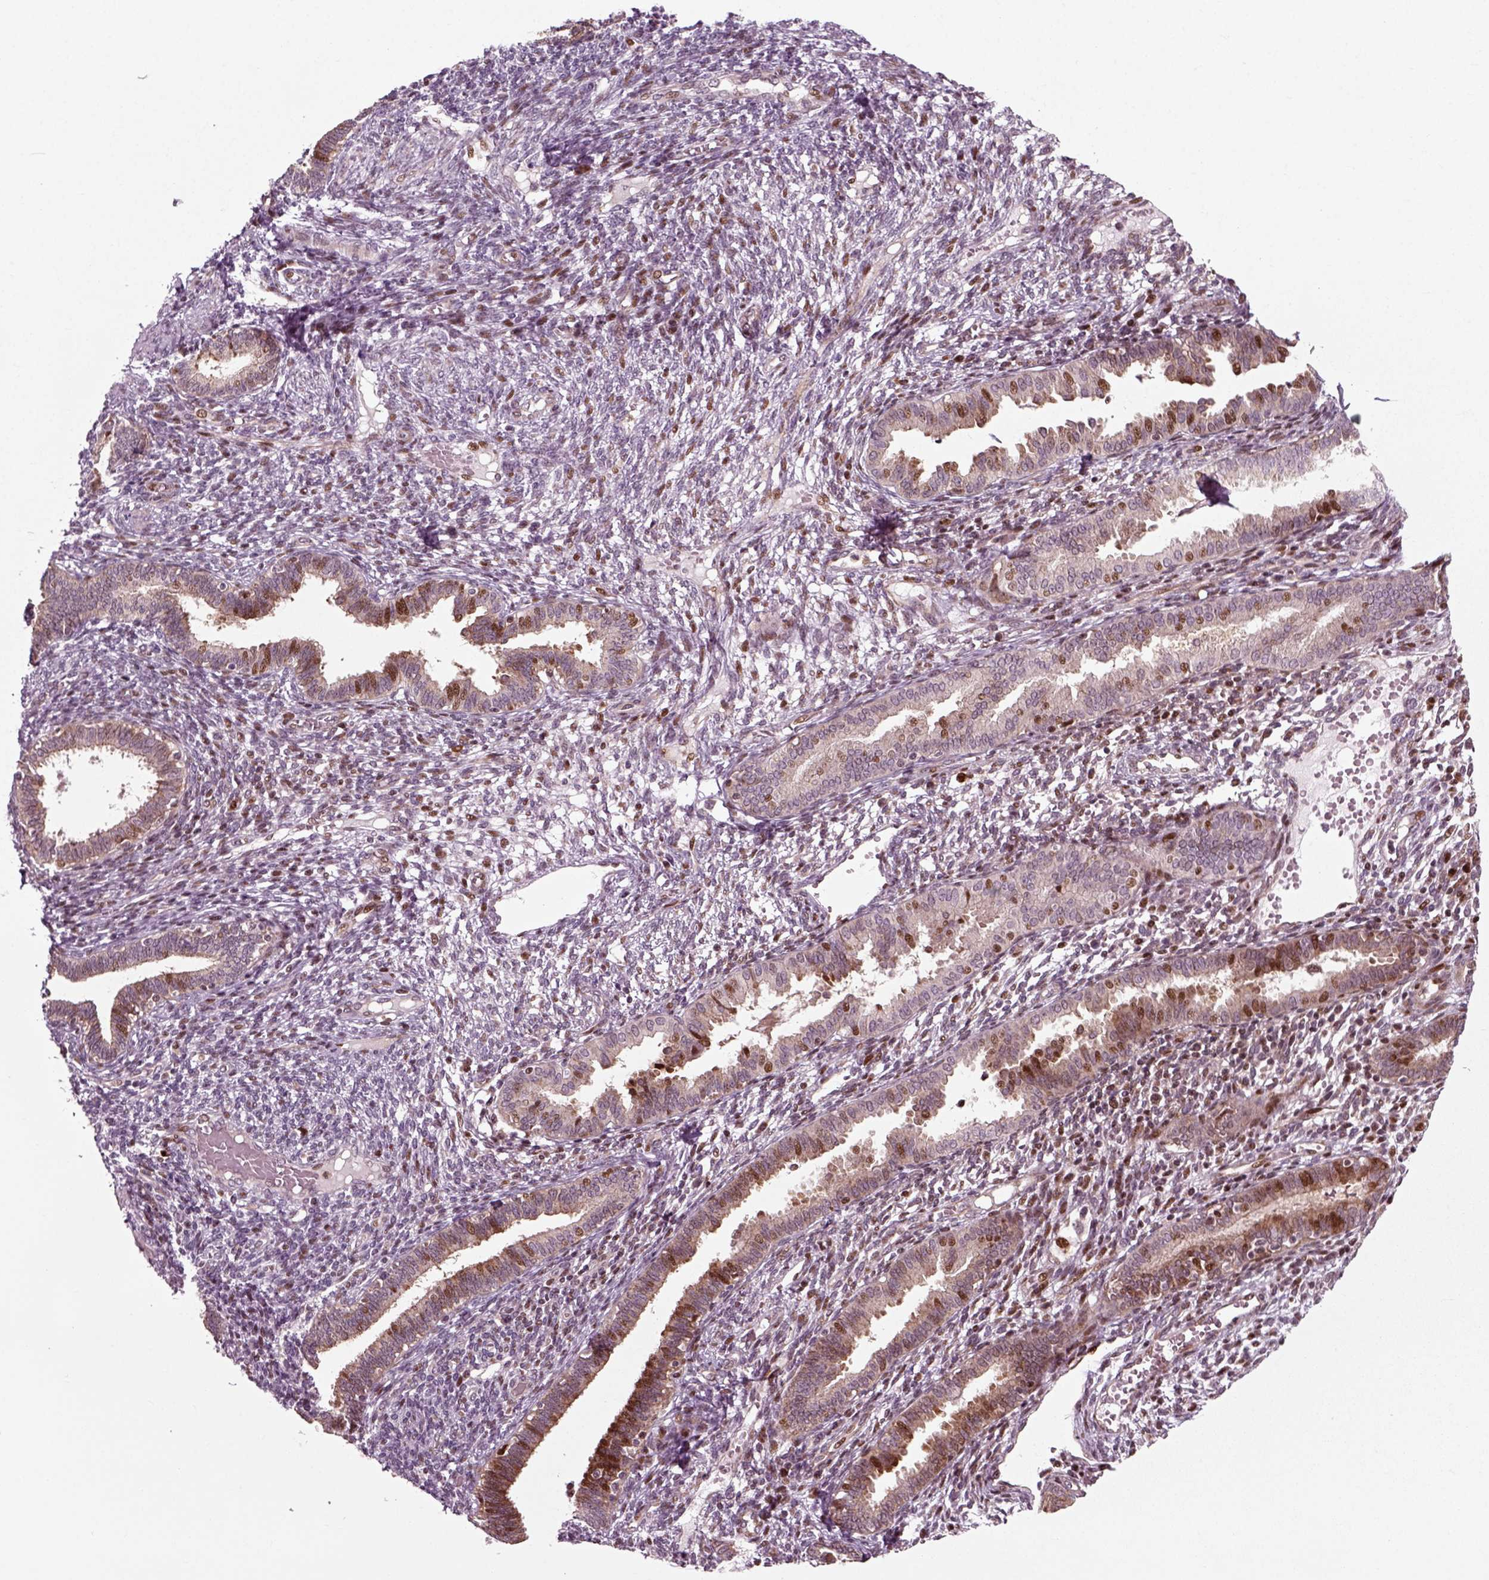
{"staining": {"intensity": "strong", "quantity": "<25%", "location": "nuclear"}, "tissue": "endometrium", "cell_type": "Cells in endometrial stroma", "image_type": "normal", "snomed": [{"axis": "morphology", "description": "Normal tissue, NOS"}, {"axis": "topography", "description": "Endometrium"}], "caption": "The micrograph displays immunohistochemical staining of unremarkable endometrium. There is strong nuclear expression is present in about <25% of cells in endometrial stroma.", "gene": "CDC14A", "patient": {"sex": "female", "age": 42}}